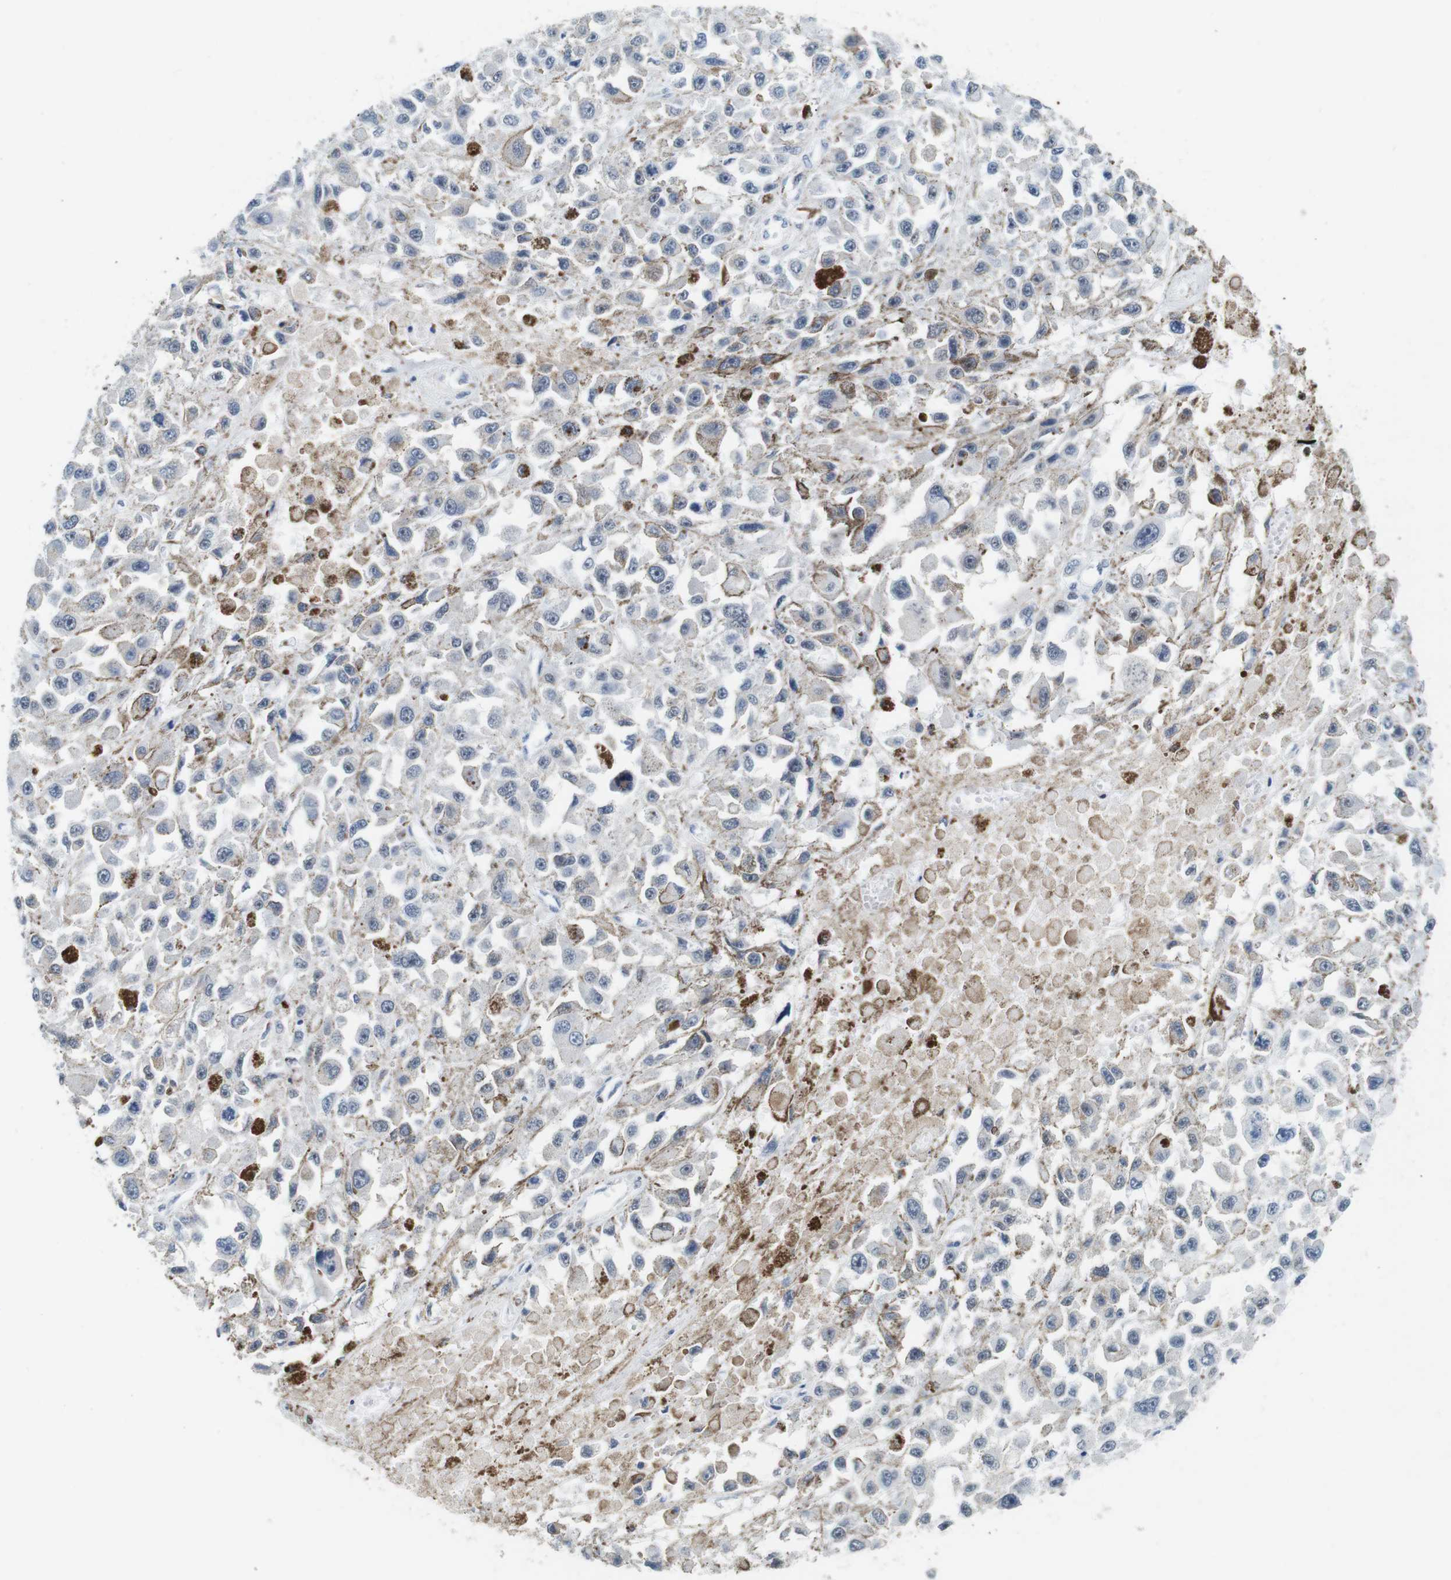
{"staining": {"intensity": "negative", "quantity": "none", "location": "none"}, "tissue": "melanoma", "cell_type": "Tumor cells", "image_type": "cancer", "snomed": [{"axis": "morphology", "description": "Malignant melanoma, Metastatic site"}, {"axis": "topography", "description": "Lymph node"}], "caption": "A high-resolution image shows immunohistochemistry (IHC) staining of malignant melanoma (metastatic site), which shows no significant positivity in tumor cells.", "gene": "IRF8", "patient": {"sex": "male", "age": 59}}